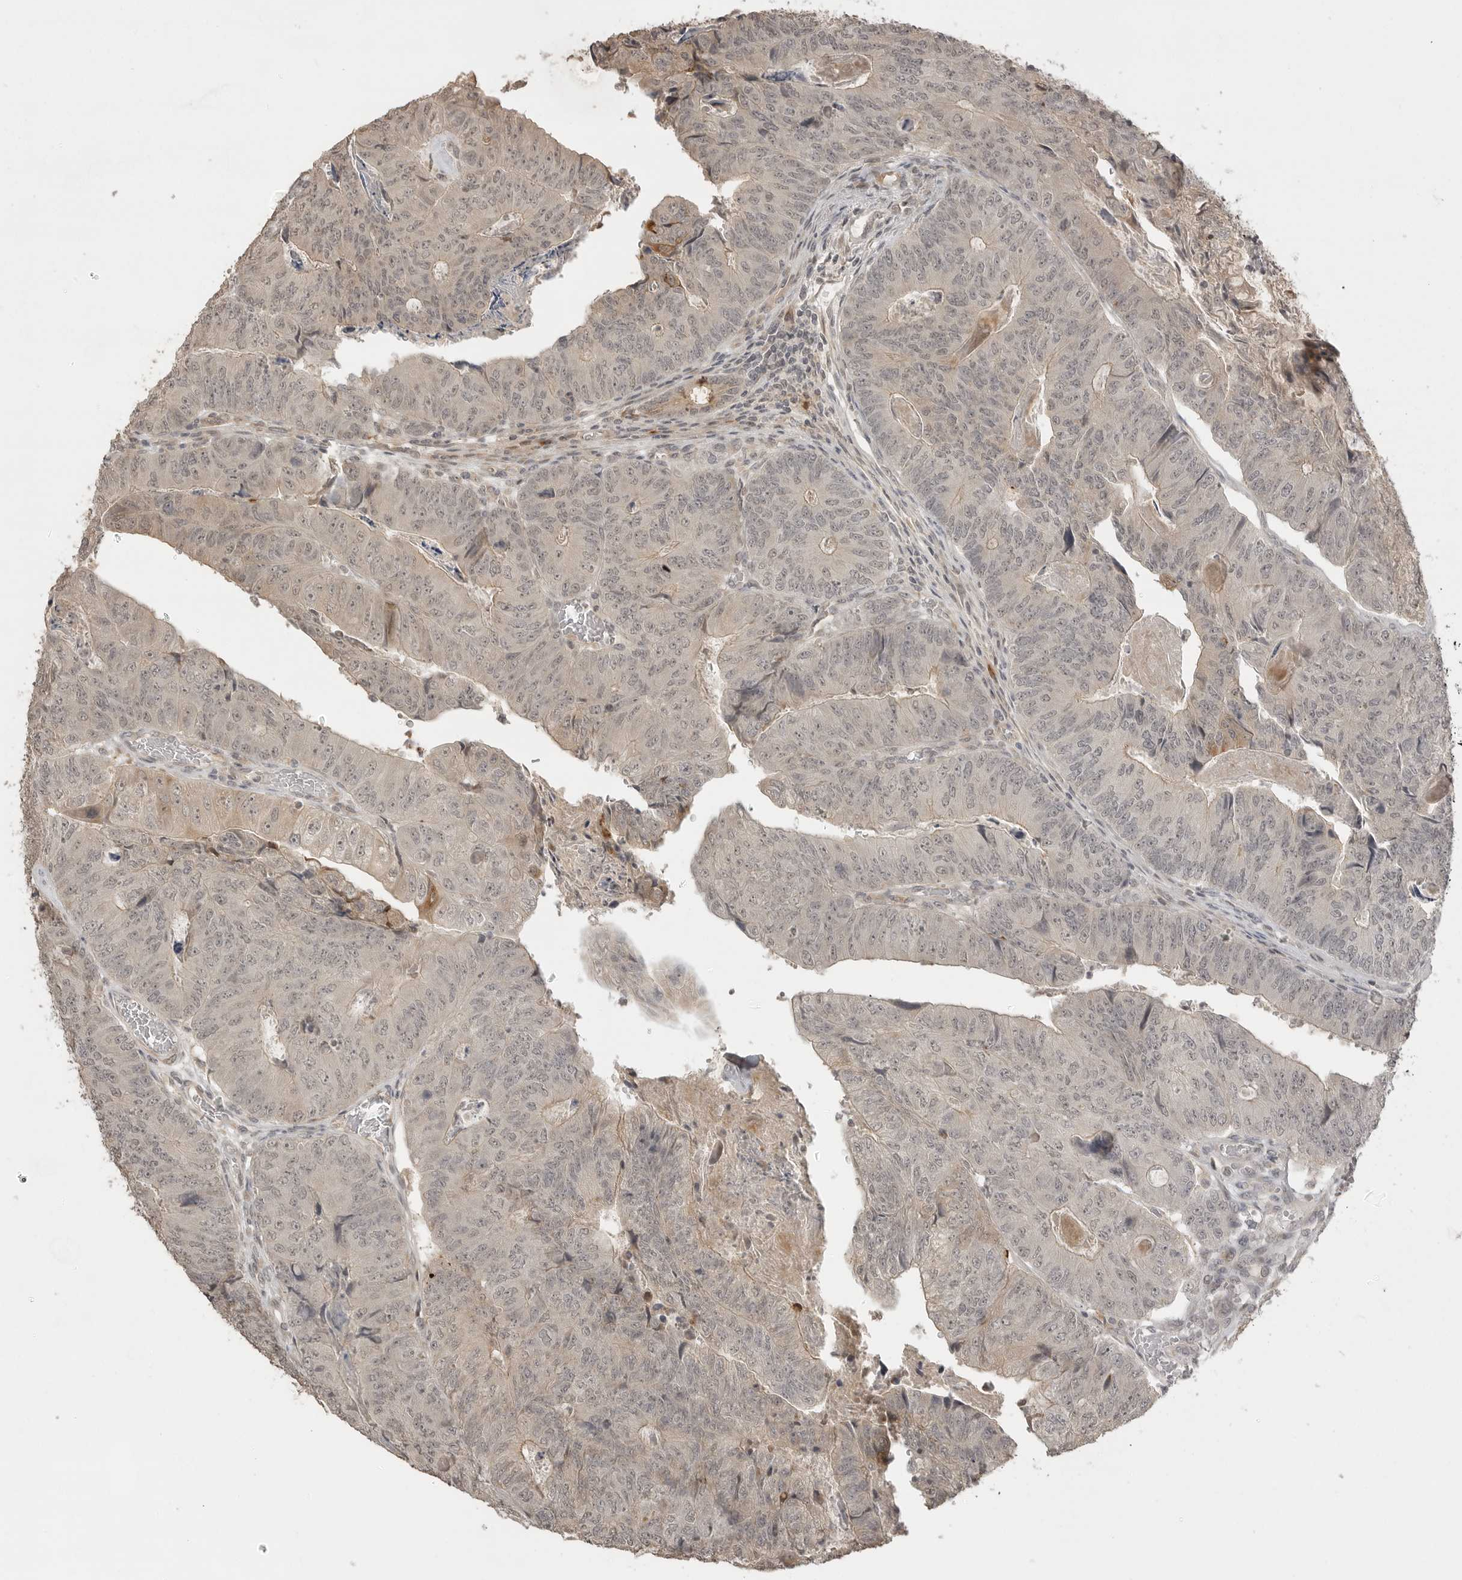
{"staining": {"intensity": "negative", "quantity": "none", "location": "none"}, "tissue": "colorectal cancer", "cell_type": "Tumor cells", "image_type": "cancer", "snomed": [{"axis": "morphology", "description": "Adenocarcinoma, NOS"}, {"axis": "topography", "description": "Colon"}], "caption": "There is no significant staining in tumor cells of colorectal cancer. (Immunohistochemistry (ihc), brightfield microscopy, high magnification).", "gene": "SMG8", "patient": {"sex": "female", "age": 67}}